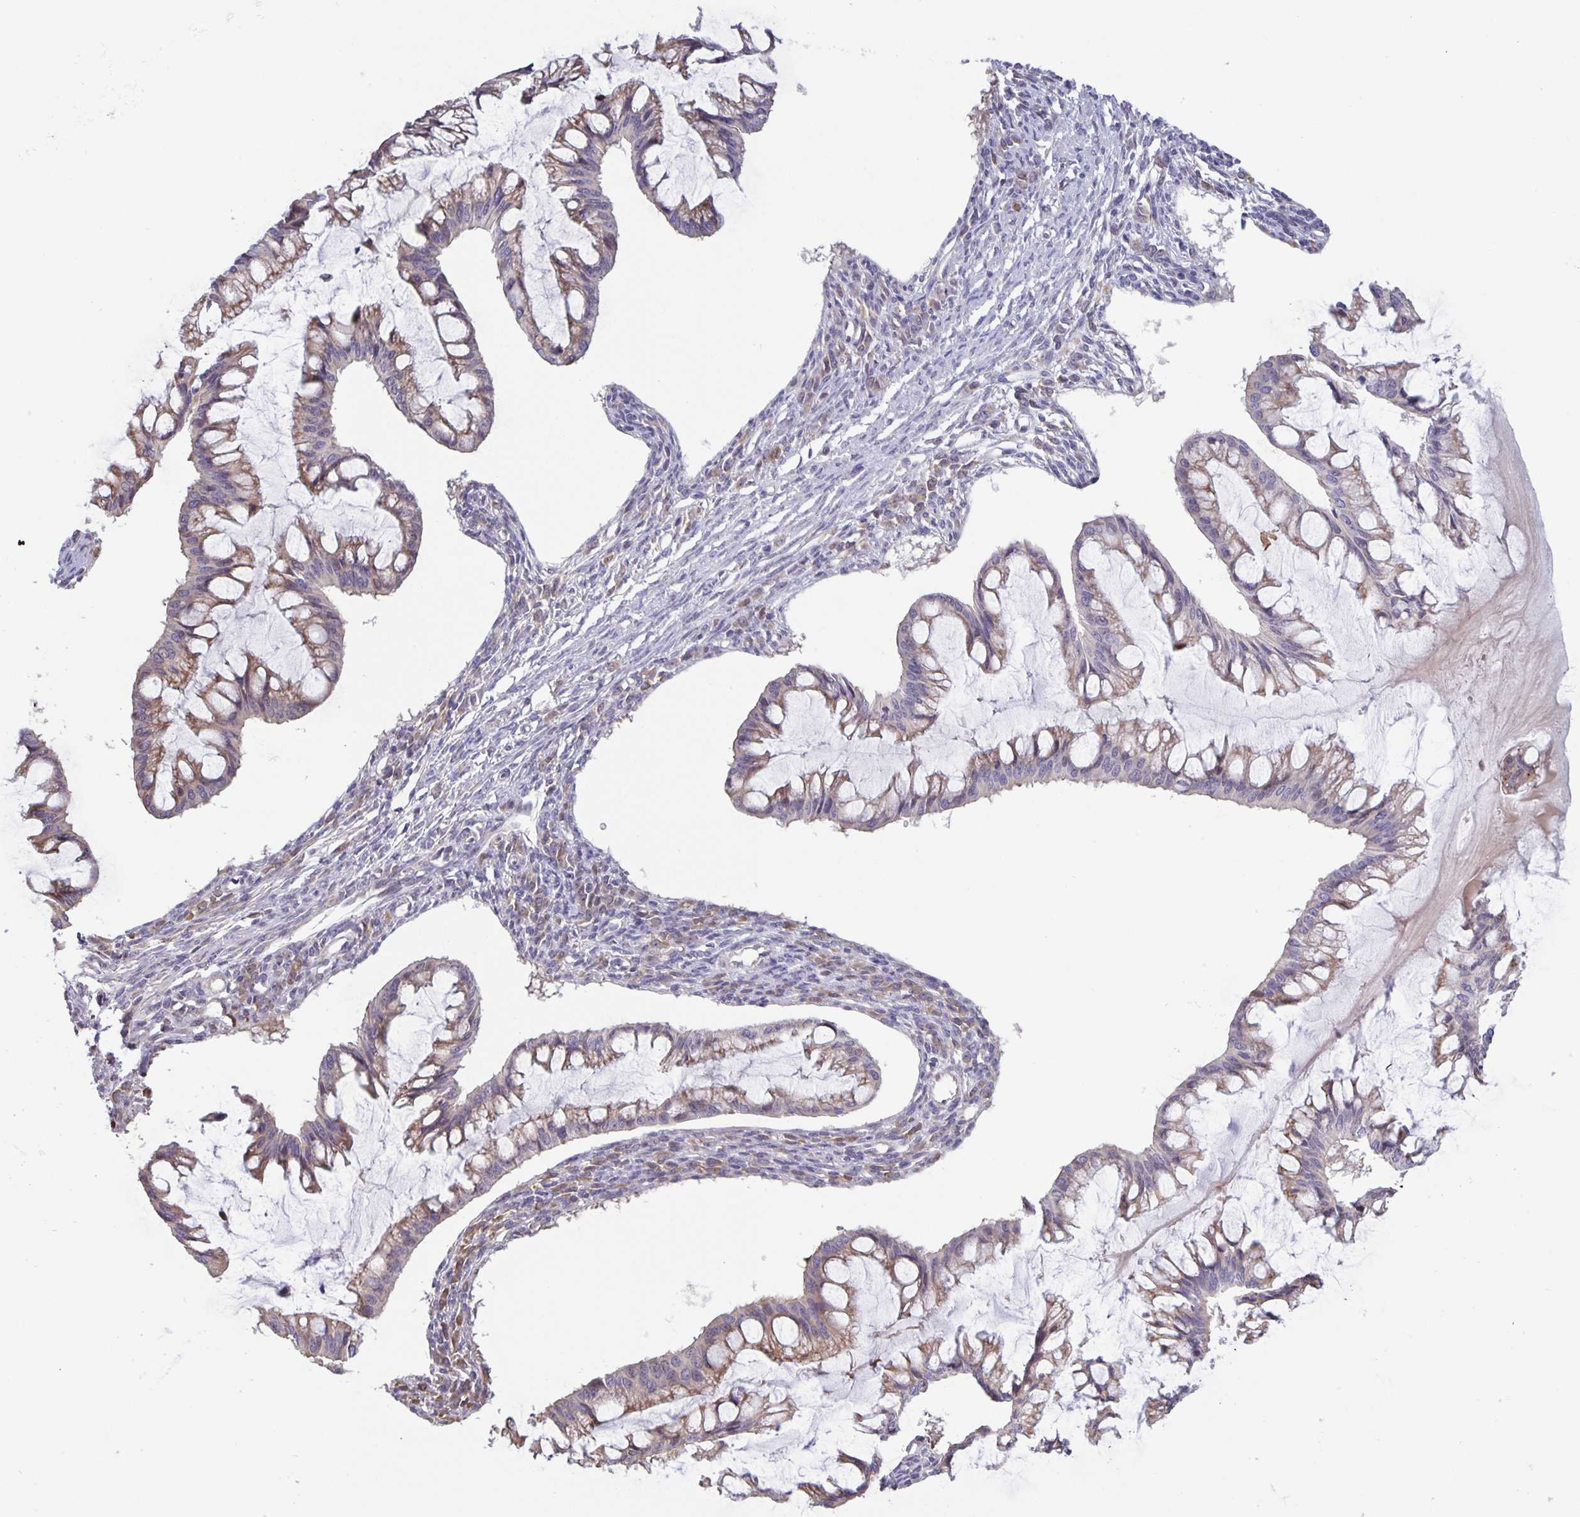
{"staining": {"intensity": "weak", "quantity": "25%-75%", "location": "cytoplasmic/membranous"}, "tissue": "ovarian cancer", "cell_type": "Tumor cells", "image_type": "cancer", "snomed": [{"axis": "morphology", "description": "Cystadenocarcinoma, mucinous, NOS"}, {"axis": "topography", "description": "Ovary"}], "caption": "Weak cytoplasmic/membranous positivity for a protein is appreciated in approximately 25%-75% of tumor cells of mucinous cystadenocarcinoma (ovarian) using immunohistochemistry.", "gene": "MAPK12", "patient": {"sex": "female", "age": 73}}